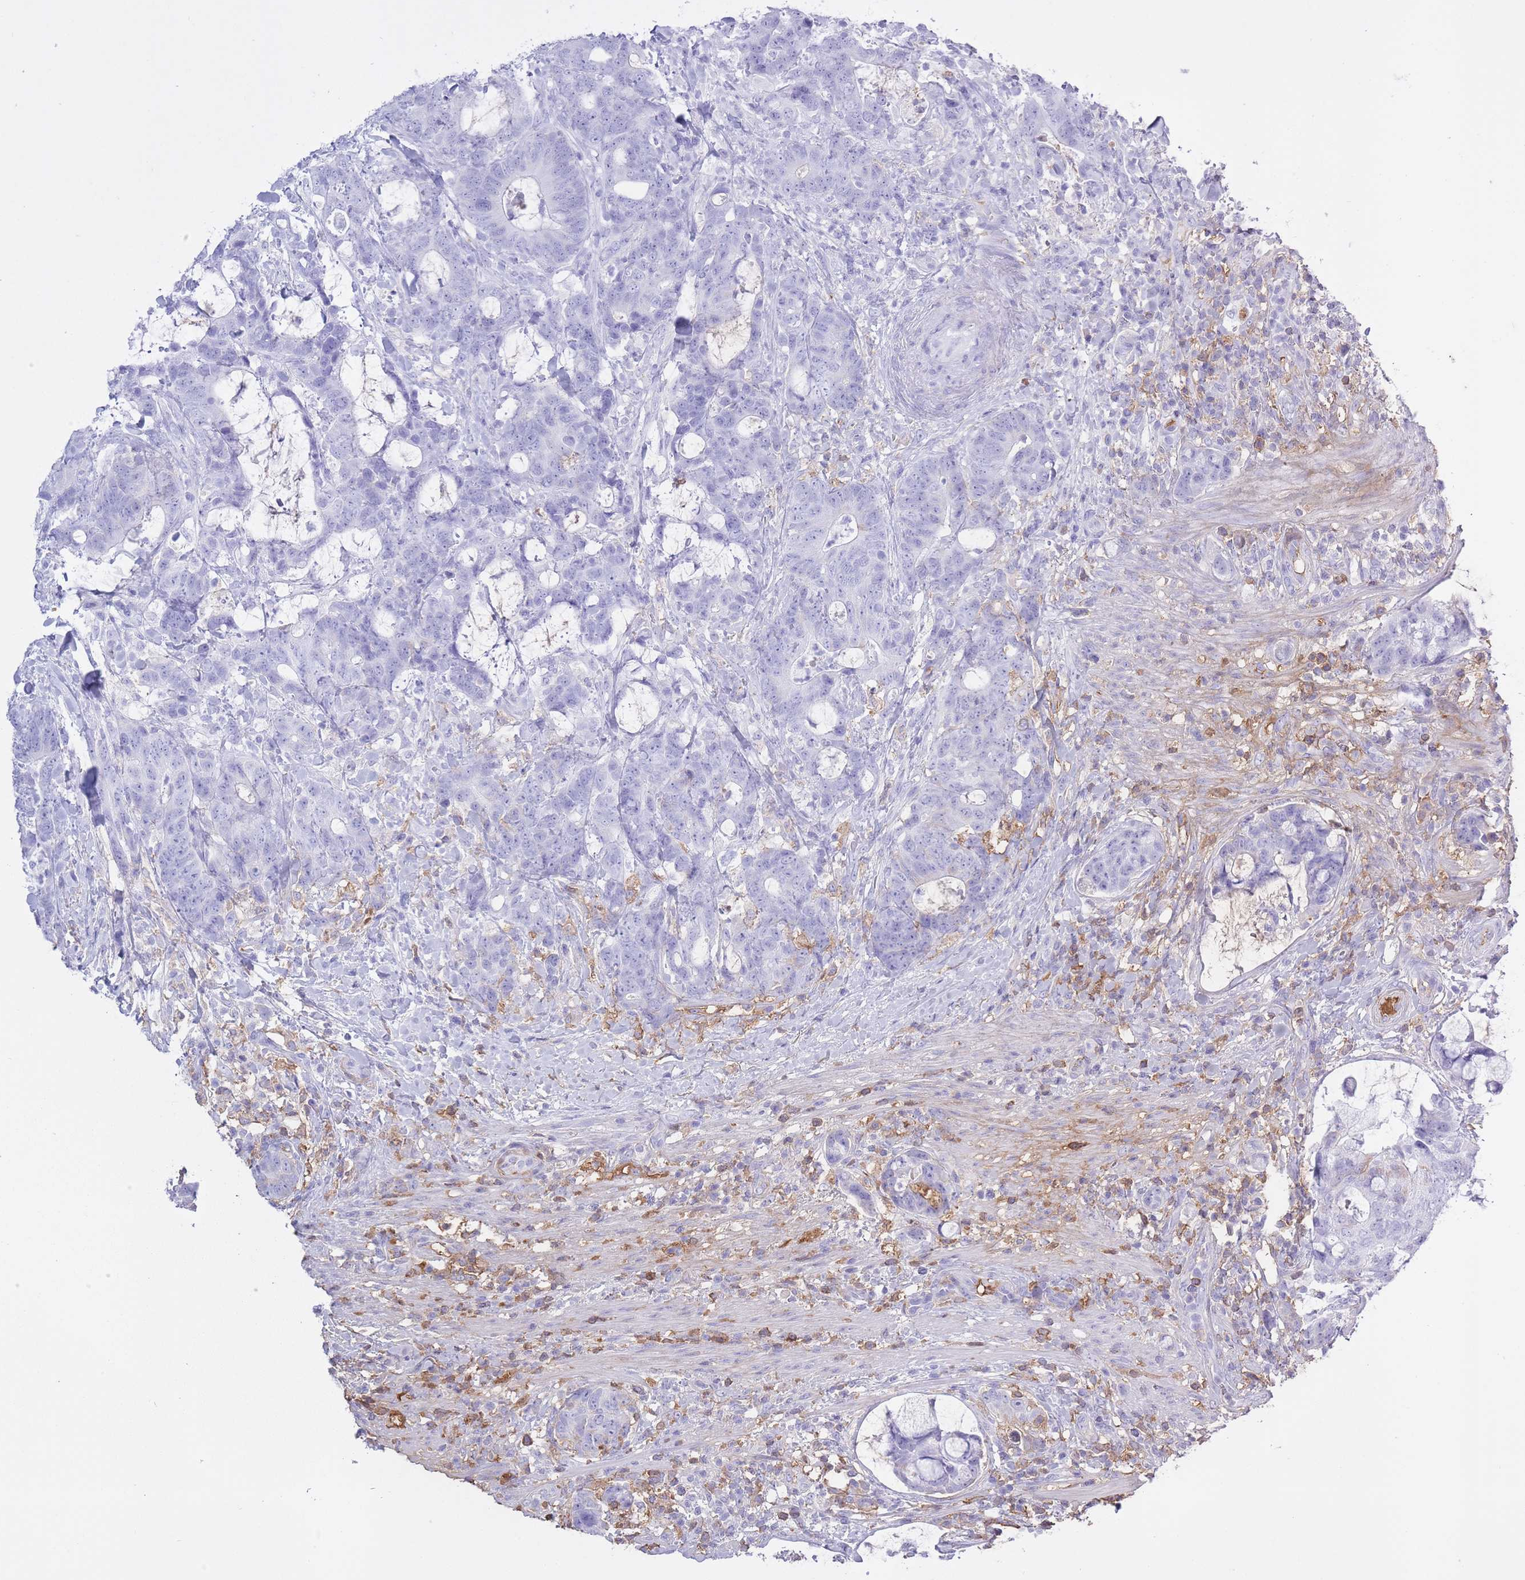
{"staining": {"intensity": "negative", "quantity": "none", "location": "none"}, "tissue": "colorectal cancer", "cell_type": "Tumor cells", "image_type": "cancer", "snomed": [{"axis": "morphology", "description": "Adenocarcinoma, NOS"}, {"axis": "topography", "description": "Colon"}], "caption": "Adenocarcinoma (colorectal) stained for a protein using immunohistochemistry (IHC) displays no staining tumor cells.", "gene": "AP3S2", "patient": {"sex": "female", "age": 82}}